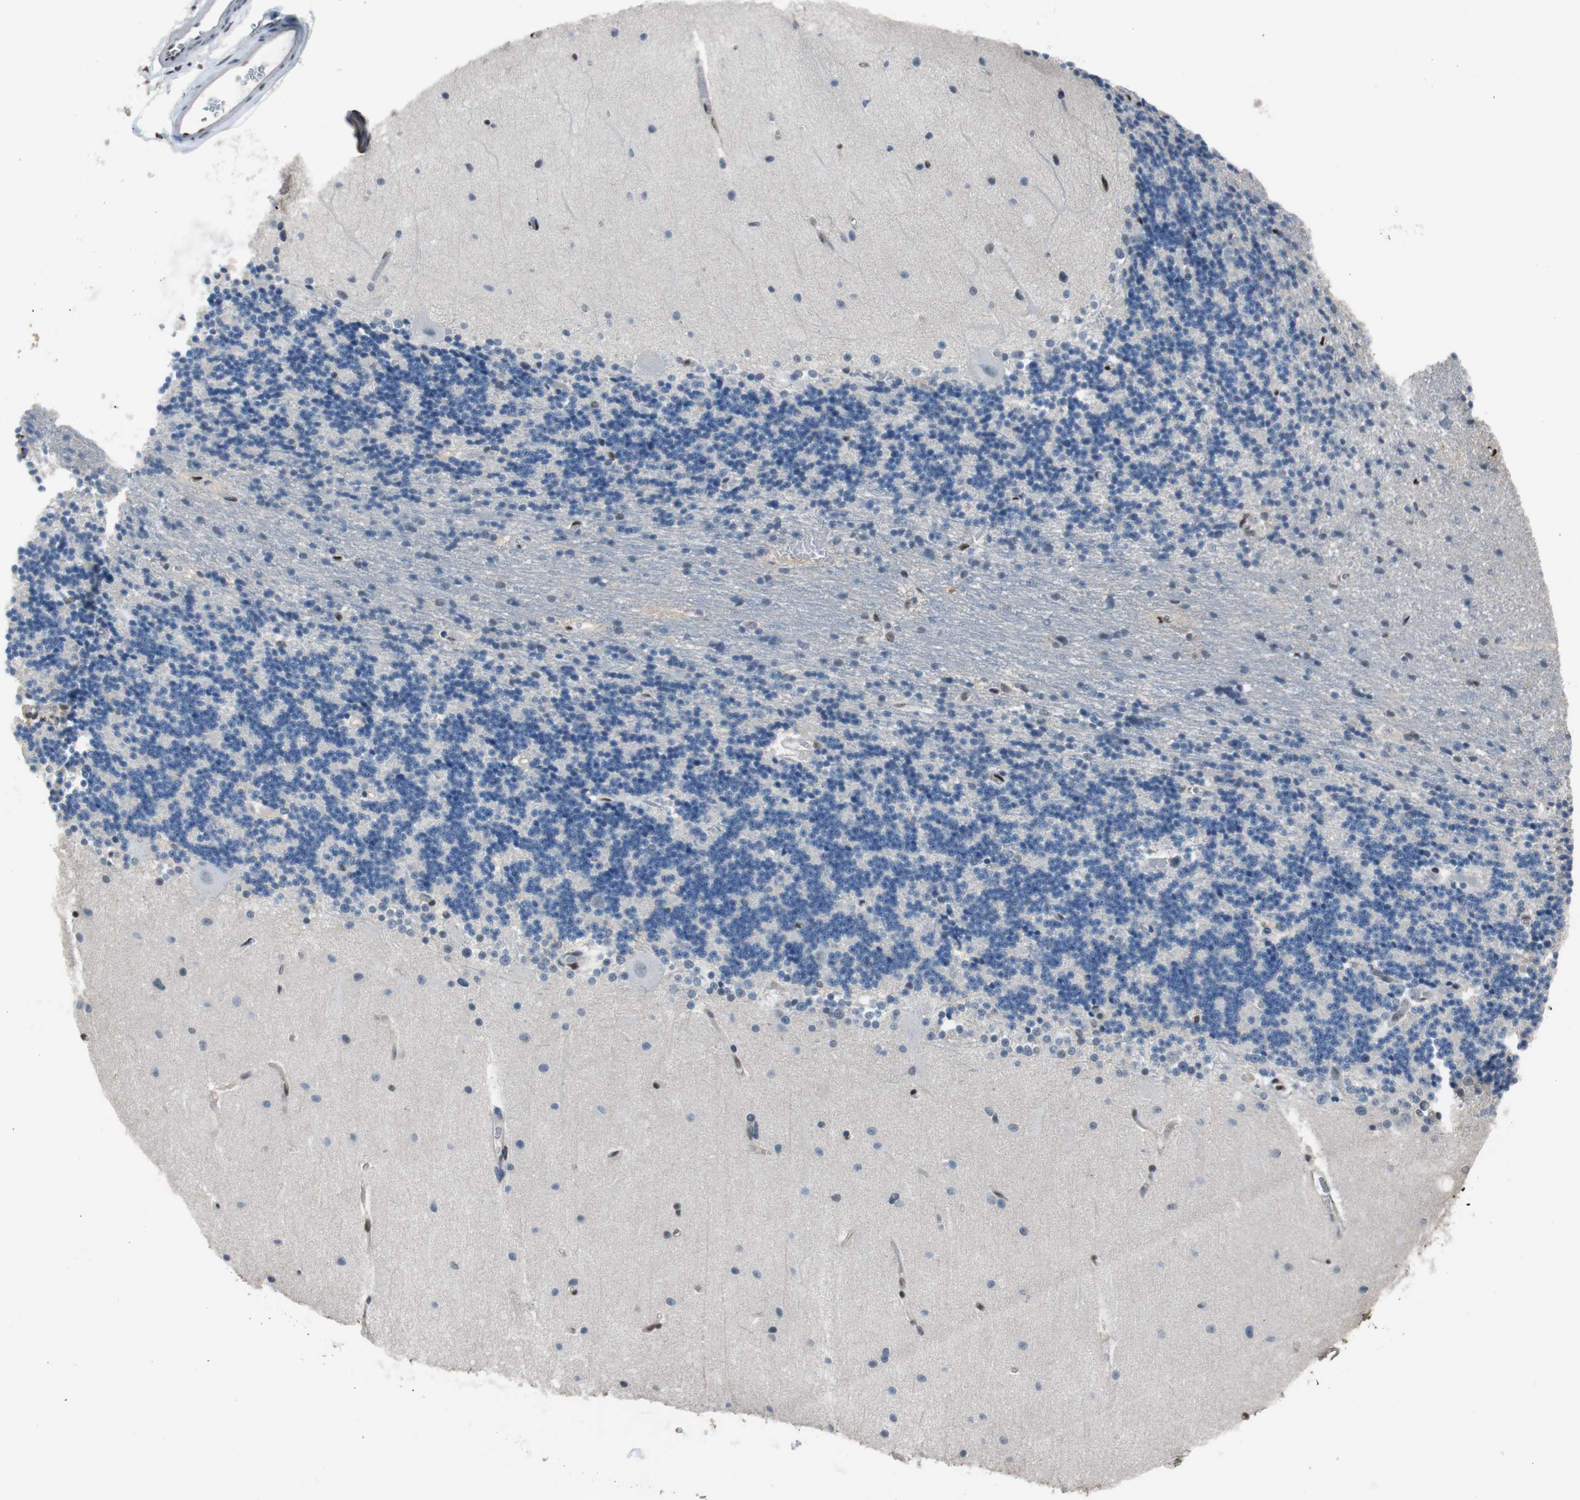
{"staining": {"intensity": "negative", "quantity": "none", "location": "none"}, "tissue": "cerebellum", "cell_type": "Cells in granular layer", "image_type": "normal", "snomed": [{"axis": "morphology", "description": "Normal tissue, NOS"}, {"axis": "topography", "description": "Cerebellum"}], "caption": "Immunohistochemistry (IHC) histopathology image of normal cerebellum: human cerebellum stained with DAB (3,3'-diaminobenzidine) displays no significant protein staining in cells in granular layer. (Immunohistochemistry, brightfield microscopy, high magnification).", "gene": "PML", "patient": {"sex": "female", "age": 54}}